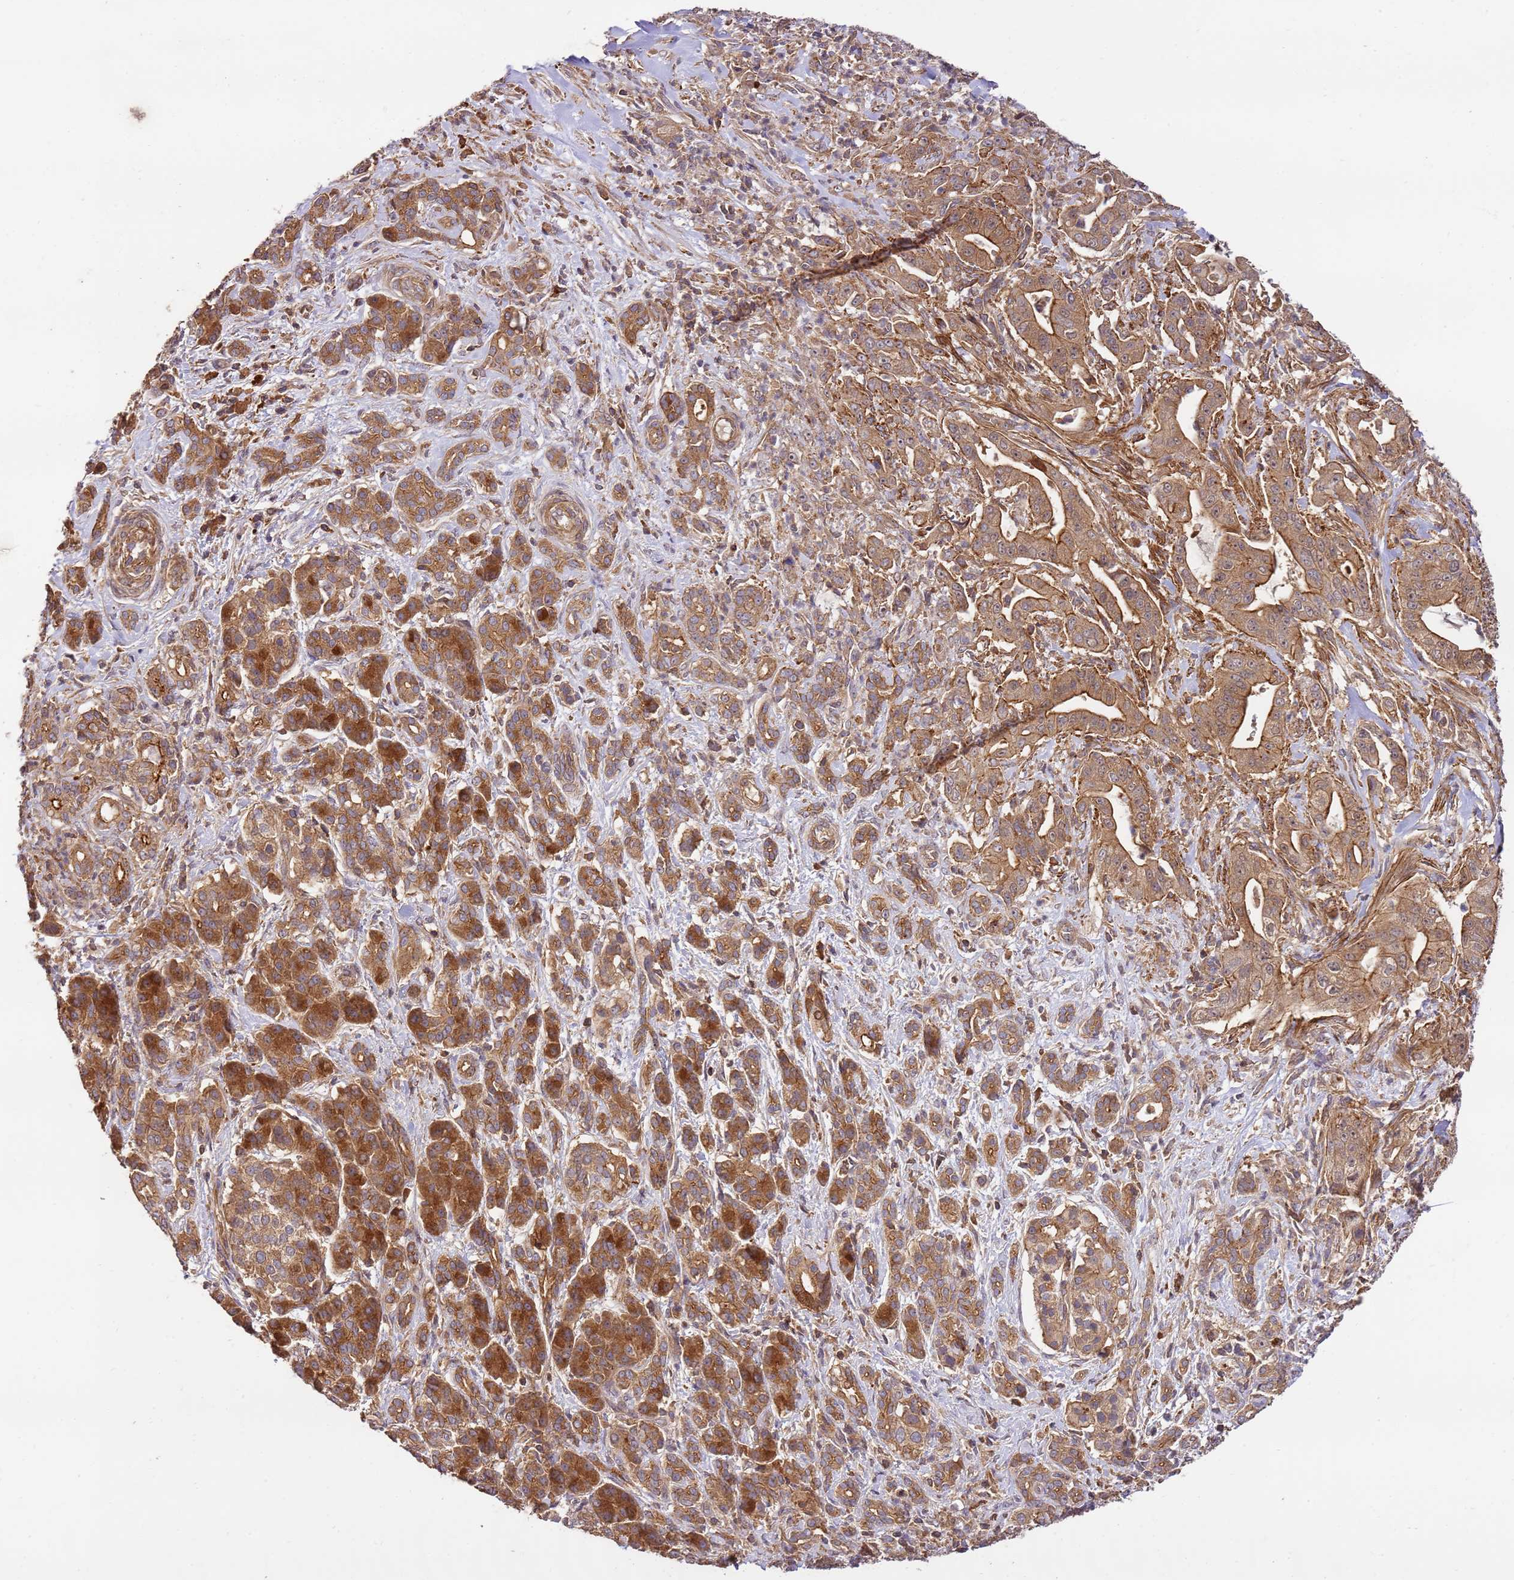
{"staining": {"intensity": "moderate", "quantity": ">75%", "location": "cytoplasmic/membranous"}, "tissue": "pancreatic cancer", "cell_type": "Tumor cells", "image_type": "cancer", "snomed": [{"axis": "morphology", "description": "Adenocarcinoma, NOS"}, {"axis": "topography", "description": "Pancreas"}], "caption": "The histopathology image exhibits a brown stain indicating the presence of a protein in the cytoplasmic/membranous of tumor cells in pancreatic cancer (adenocarcinoma).", "gene": "GAREM1", "patient": {"sex": "male", "age": 57}}